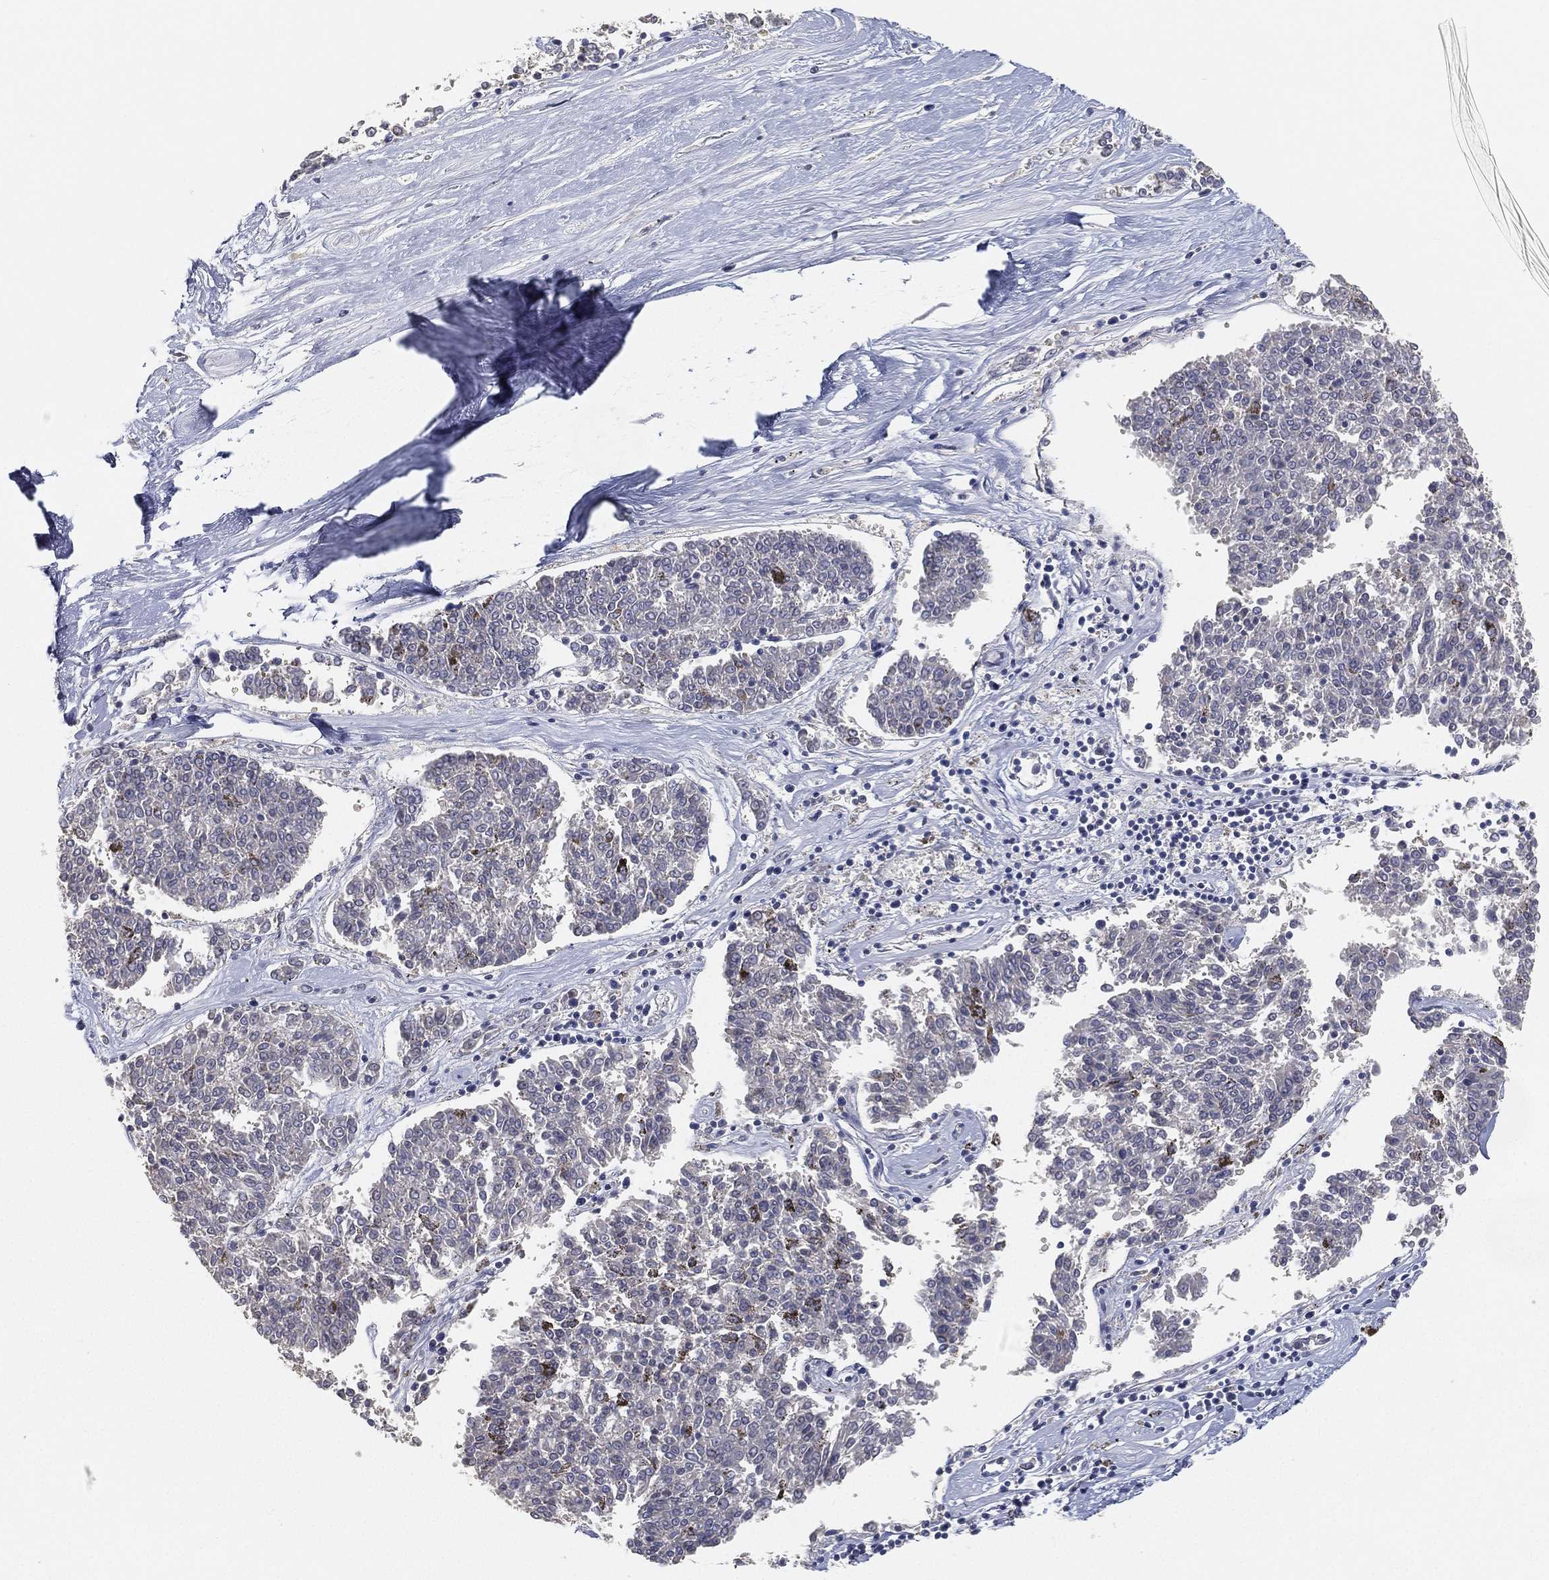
{"staining": {"intensity": "negative", "quantity": "none", "location": "none"}, "tissue": "melanoma", "cell_type": "Tumor cells", "image_type": "cancer", "snomed": [{"axis": "morphology", "description": "Malignant melanoma, NOS"}, {"axis": "topography", "description": "Skin"}], "caption": "Malignant melanoma was stained to show a protein in brown. There is no significant positivity in tumor cells.", "gene": "GPR61", "patient": {"sex": "female", "age": 72}}